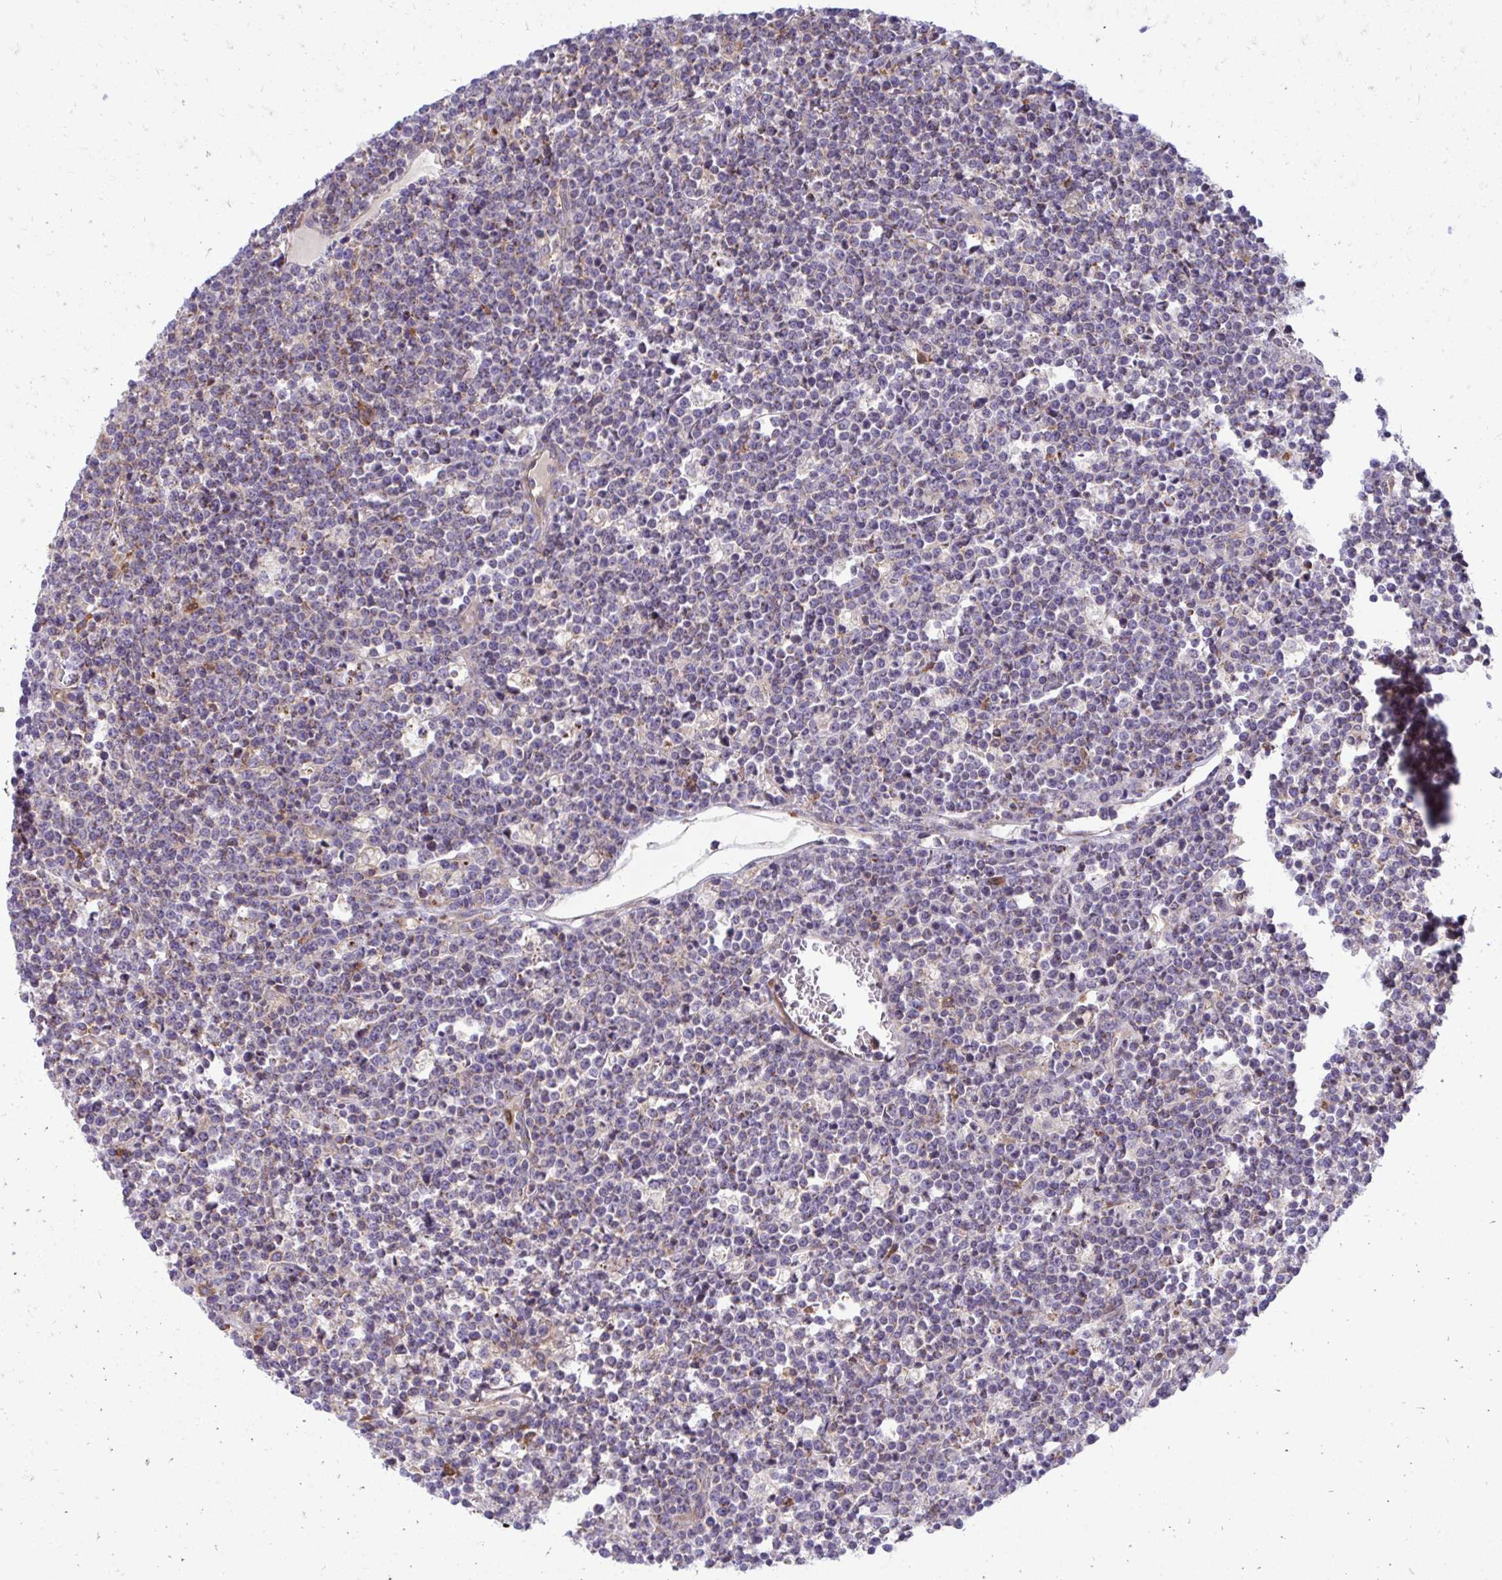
{"staining": {"intensity": "weak", "quantity": "<25%", "location": "cytoplasmic/membranous"}, "tissue": "lymphoma", "cell_type": "Tumor cells", "image_type": "cancer", "snomed": [{"axis": "morphology", "description": "Malignant lymphoma, non-Hodgkin's type, High grade"}, {"axis": "topography", "description": "Ovary"}], "caption": "Tumor cells are negative for protein expression in human malignant lymphoma, non-Hodgkin's type (high-grade).", "gene": "ASAP1", "patient": {"sex": "female", "age": 56}}